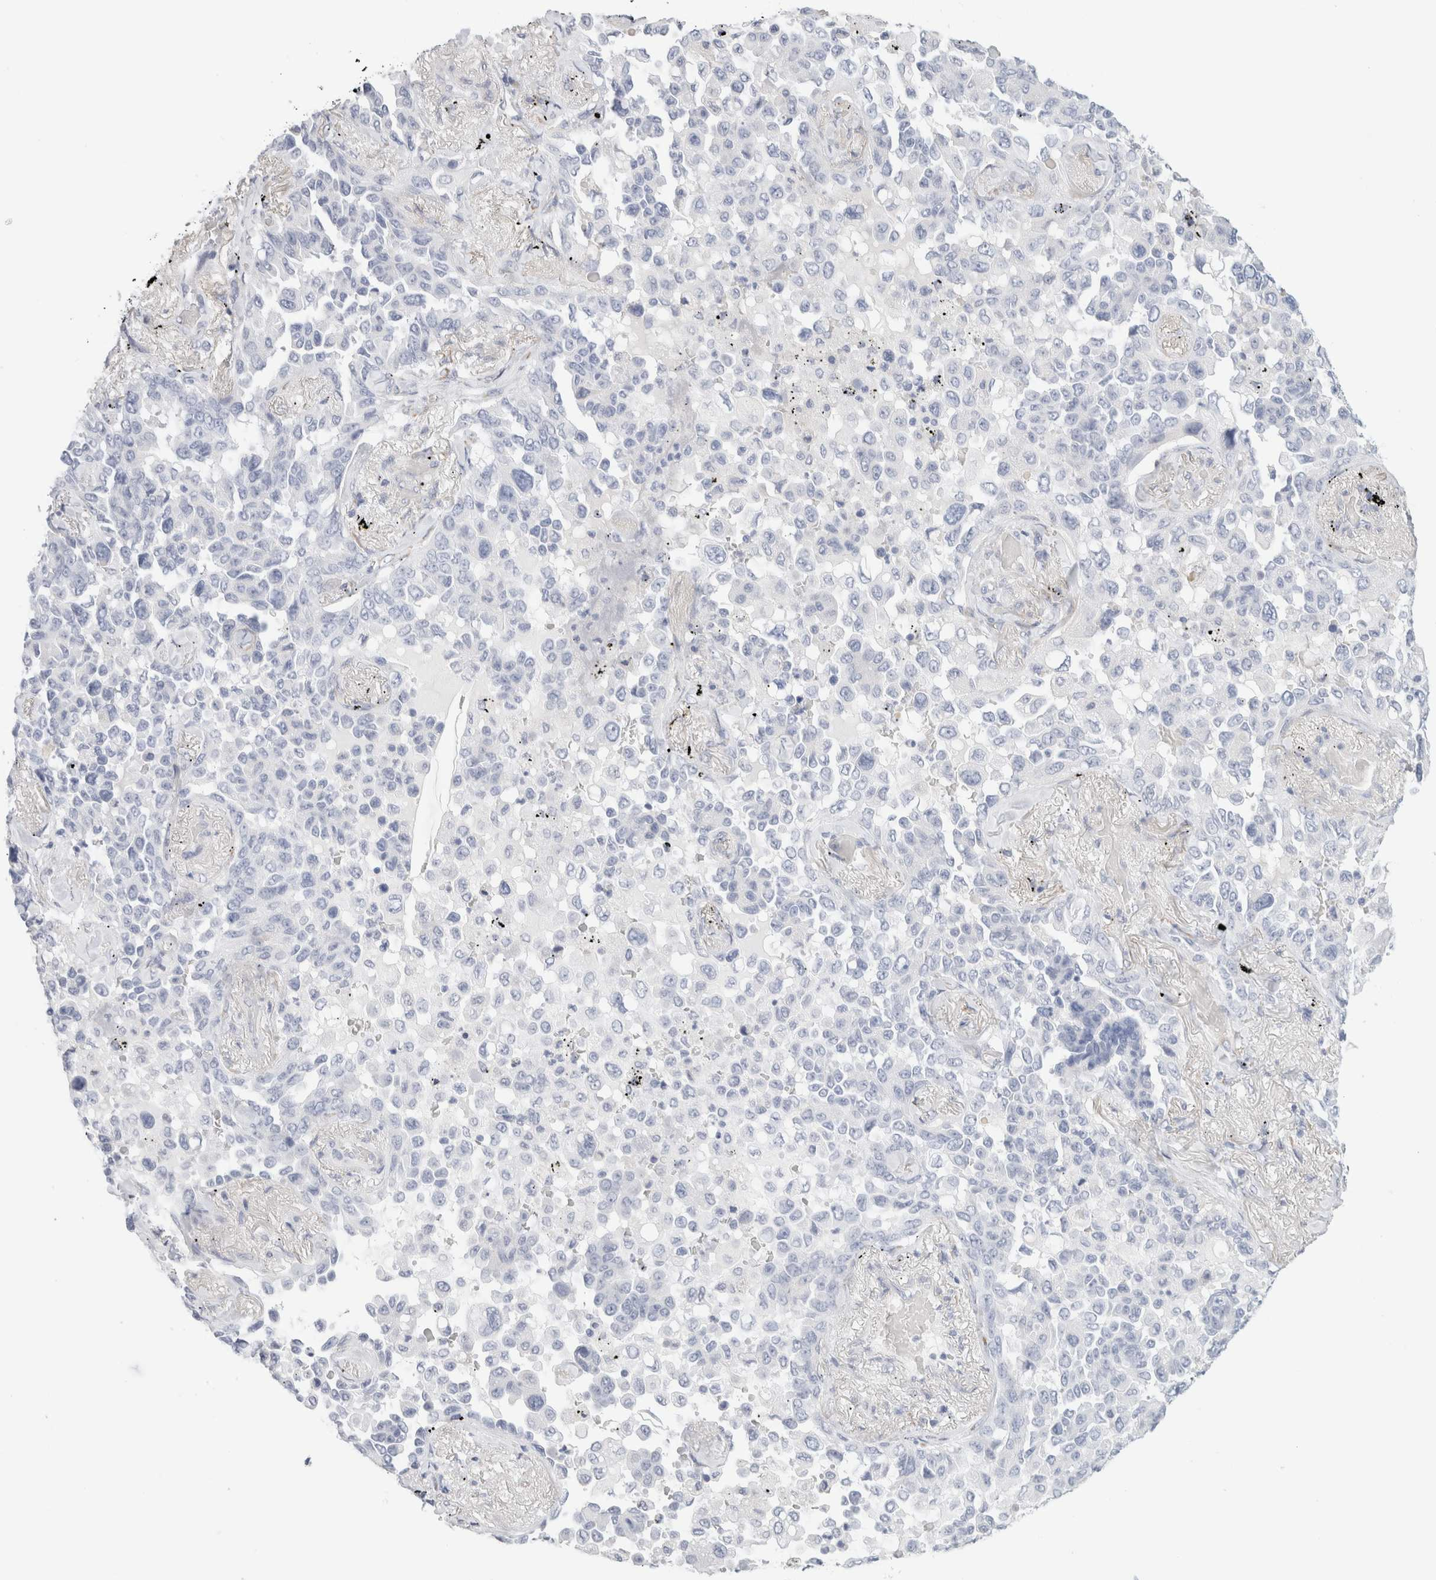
{"staining": {"intensity": "negative", "quantity": "none", "location": "none"}, "tissue": "lung cancer", "cell_type": "Tumor cells", "image_type": "cancer", "snomed": [{"axis": "morphology", "description": "Adenocarcinoma, NOS"}, {"axis": "topography", "description": "Lung"}], "caption": "Lung cancer (adenocarcinoma) was stained to show a protein in brown. There is no significant expression in tumor cells. (DAB immunohistochemistry (IHC) with hematoxylin counter stain).", "gene": "RTN4", "patient": {"sex": "female", "age": 67}}